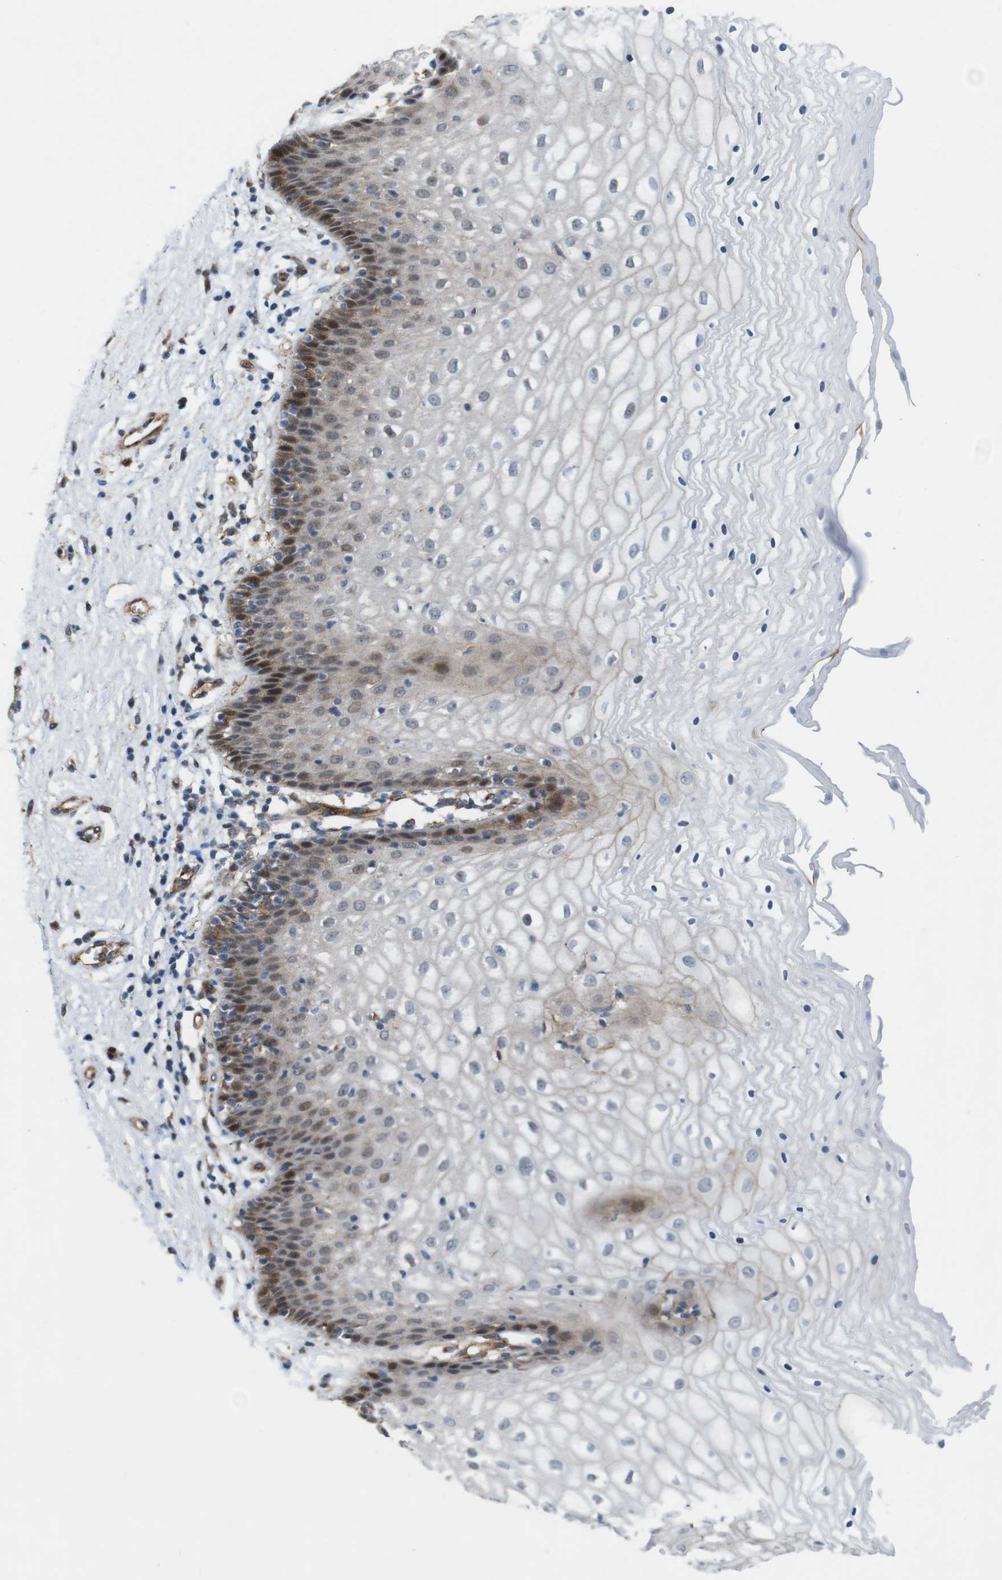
{"staining": {"intensity": "moderate", "quantity": "25%-75%", "location": "cytoplasmic/membranous,nuclear"}, "tissue": "vagina", "cell_type": "Squamous epithelial cells", "image_type": "normal", "snomed": [{"axis": "morphology", "description": "Normal tissue, NOS"}, {"axis": "topography", "description": "Vagina"}], "caption": "Normal vagina displays moderate cytoplasmic/membranous,nuclear expression in about 25%-75% of squamous epithelial cells.", "gene": "PTGER4", "patient": {"sex": "female", "age": 34}}